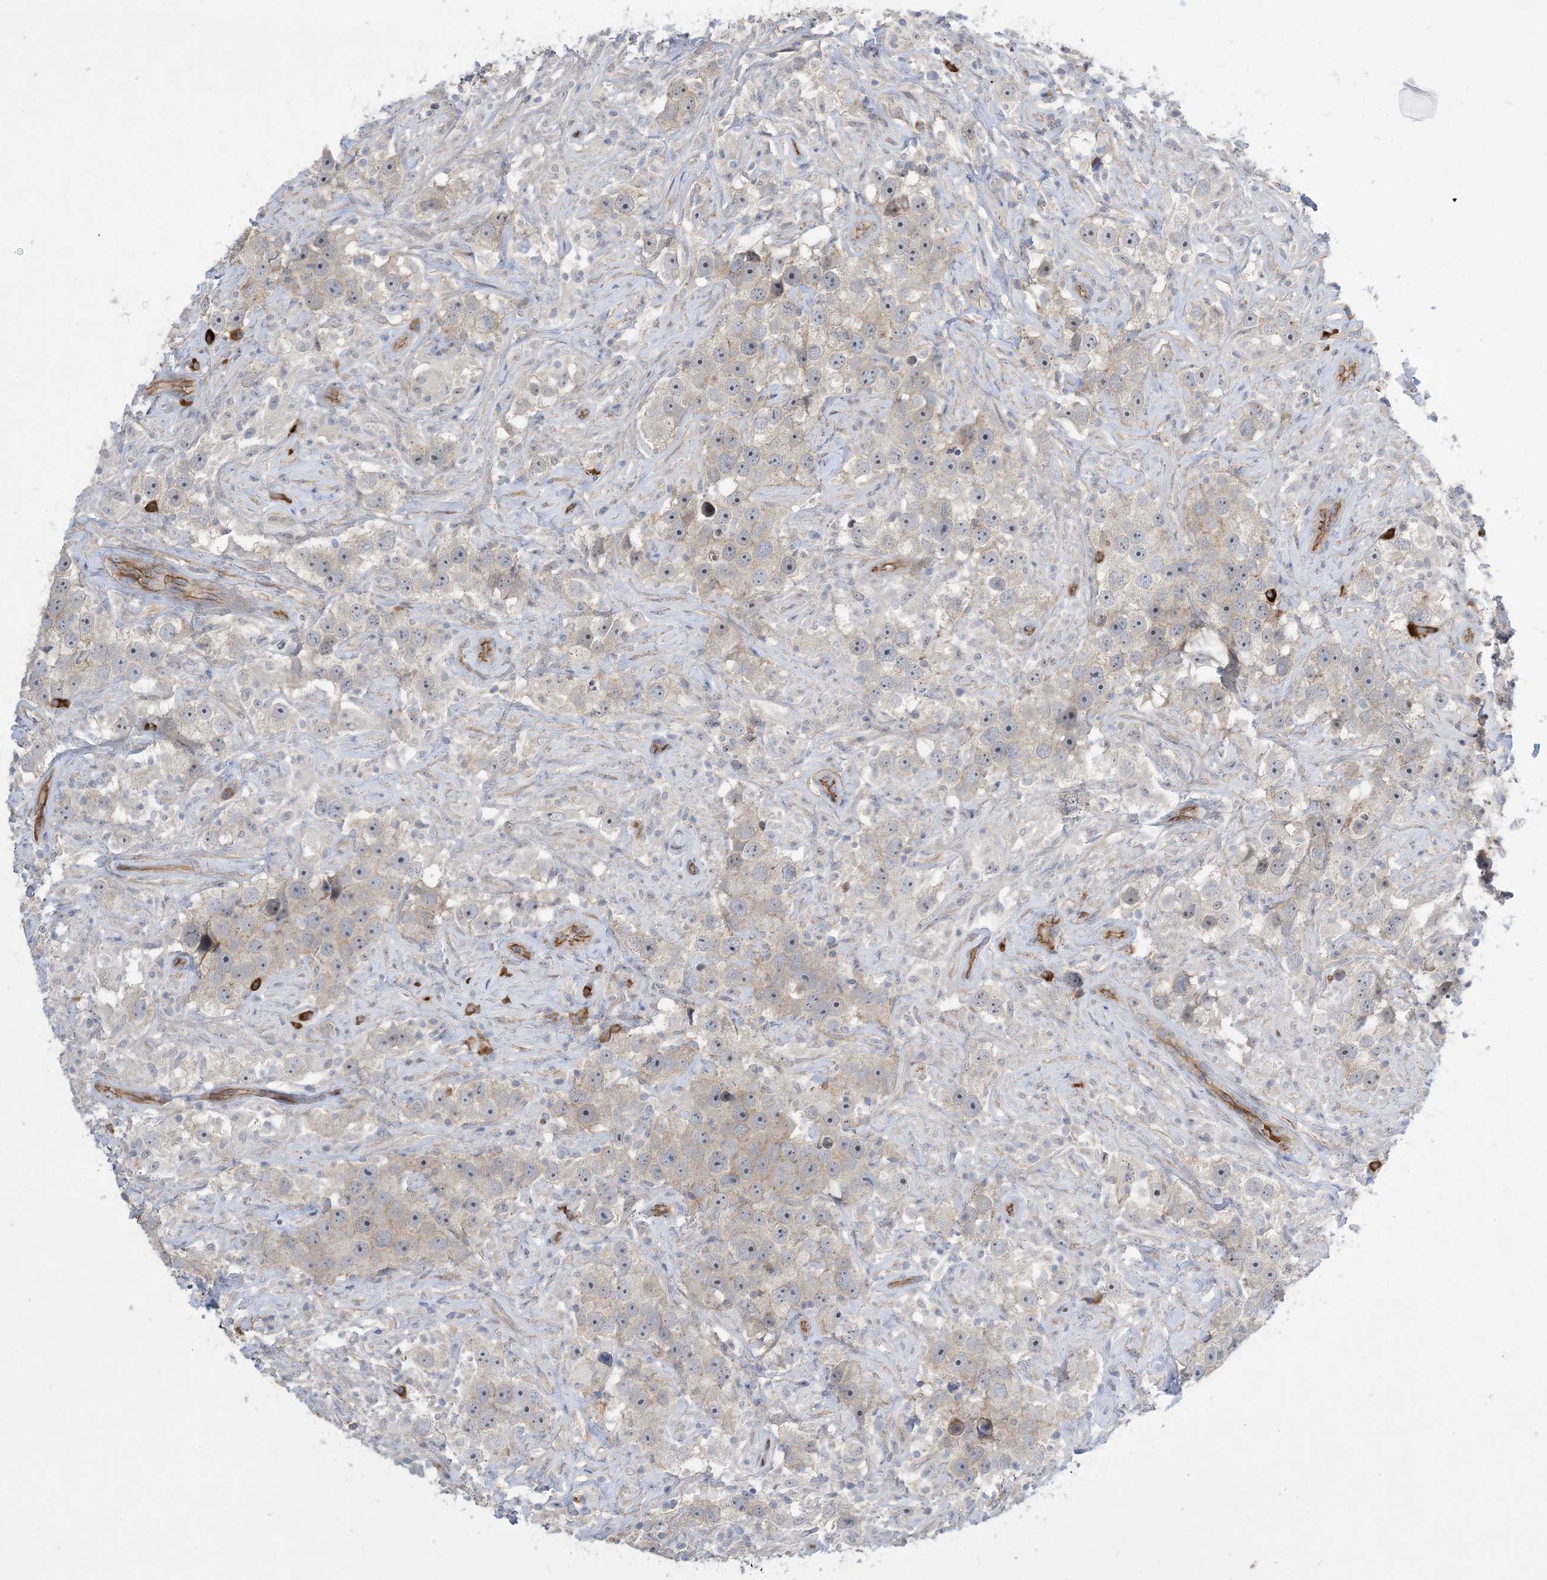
{"staining": {"intensity": "weak", "quantity": "<25%", "location": "cytoplasmic/membranous"}, "tissue": "testis cancer", "cell_type": "Tumor cells", "image_type": "cancer", "snomed": [{"axis": "morphology", "description": "Seminoma, NOS"}, {"axis": "topography", "description": "Testis"}], "caption": "Seminoma (testis) was stained to show a protein in brown. There is no significant positivity in tumor cells.", "gene": "AOC1", "patient": {"sex": "male", "age": 49}}